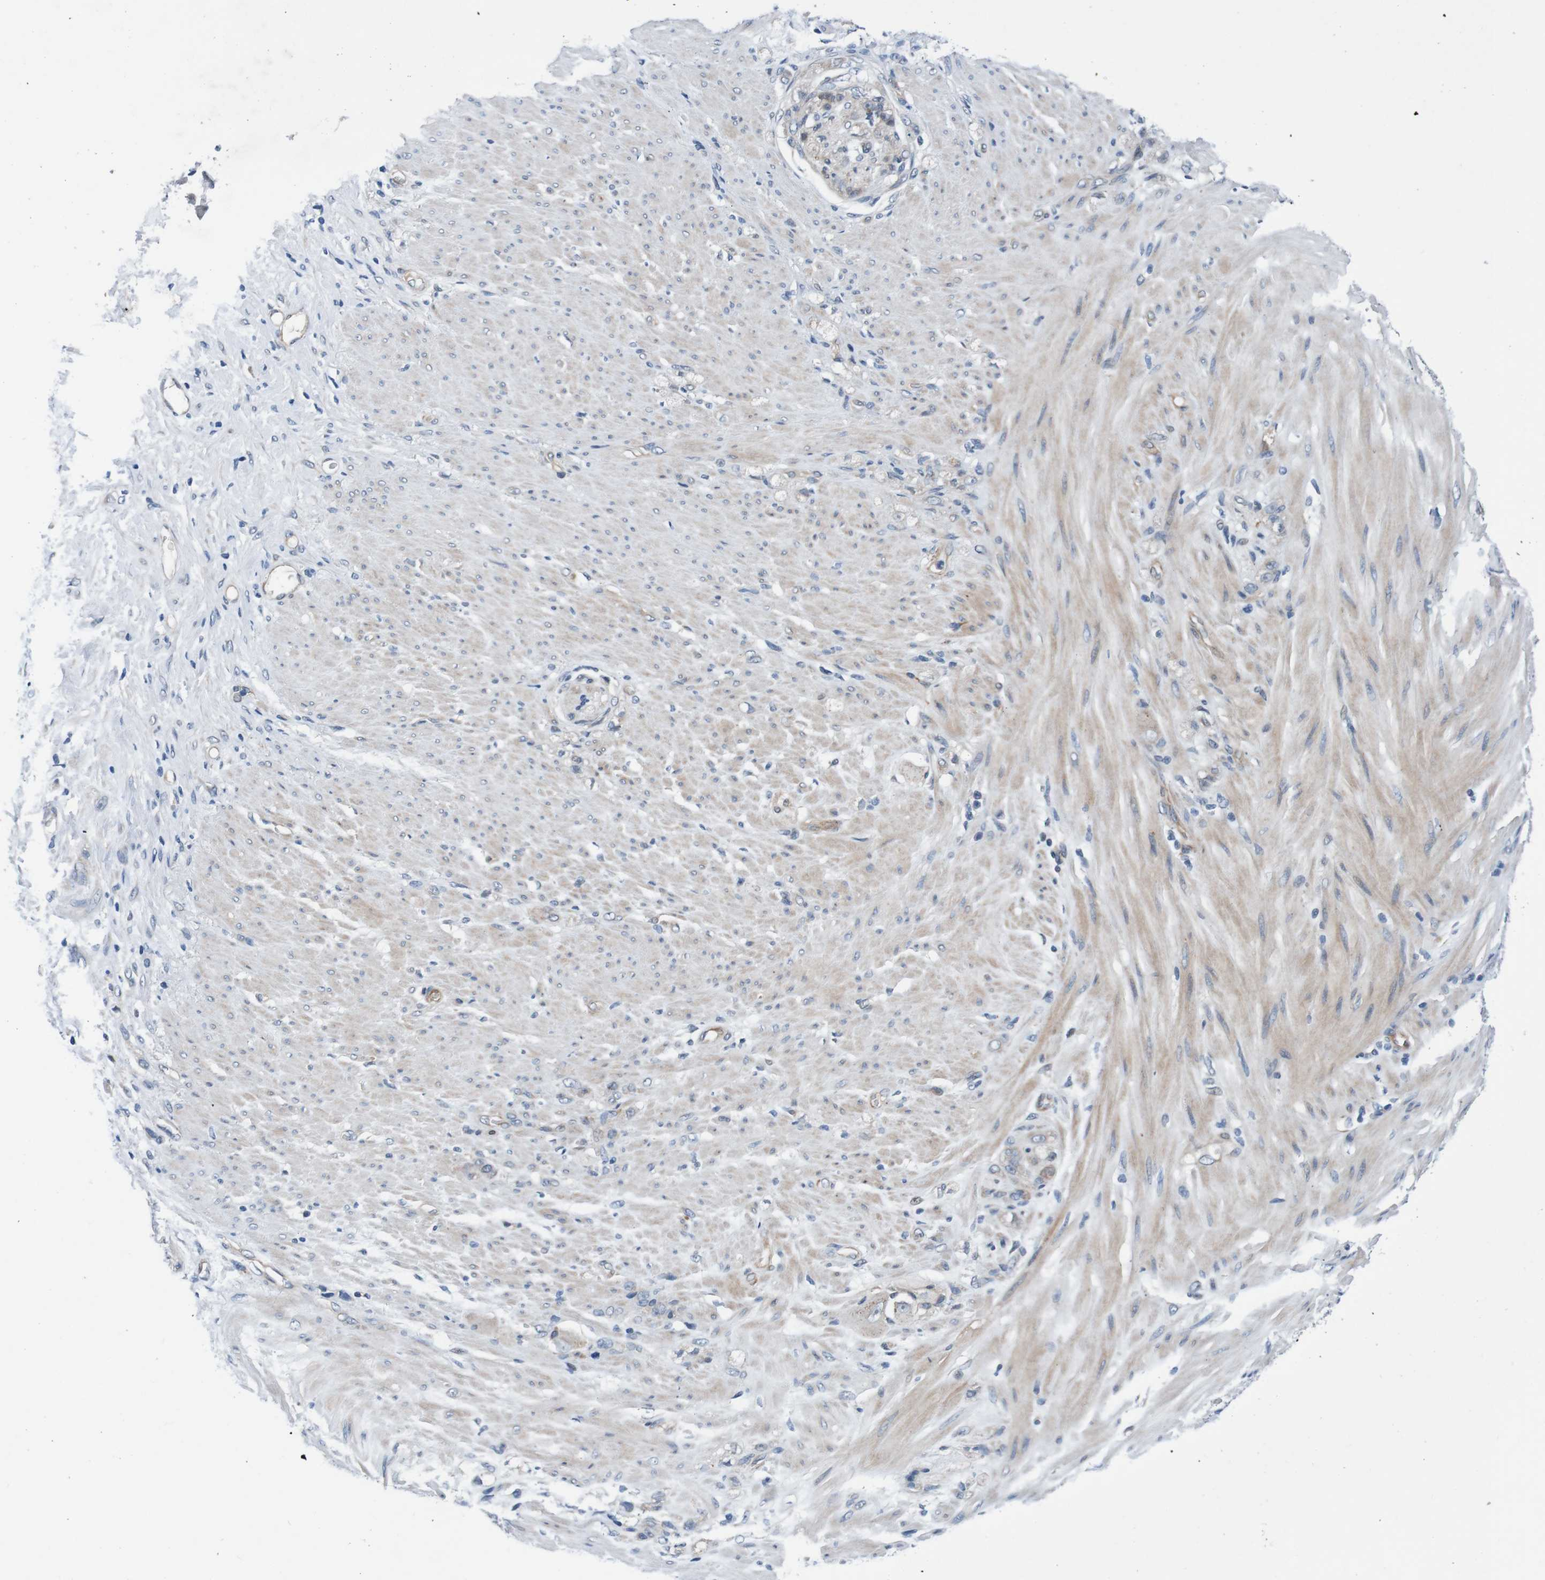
{"staining": {"intensity": "weak", "quantity": "<25%", "location": "cytoplasmic/membranous"}, "tissue": "stomach cancer", "cell_type": "Tumor cells", "image_type": "cancer", "snomed": [{"axis": "morphology", "description": "Adenocarcinoma, NOS"}, {"axis": "topography", "description": "Stomach"}], "caption": "IHC image of human stomach cancer stained for a protein (brown), which reveals no expression in tumor cells. Nuclei are stained in blue.", "gene": "CPED1", "patient": {"sex": "male", "age": 82}}